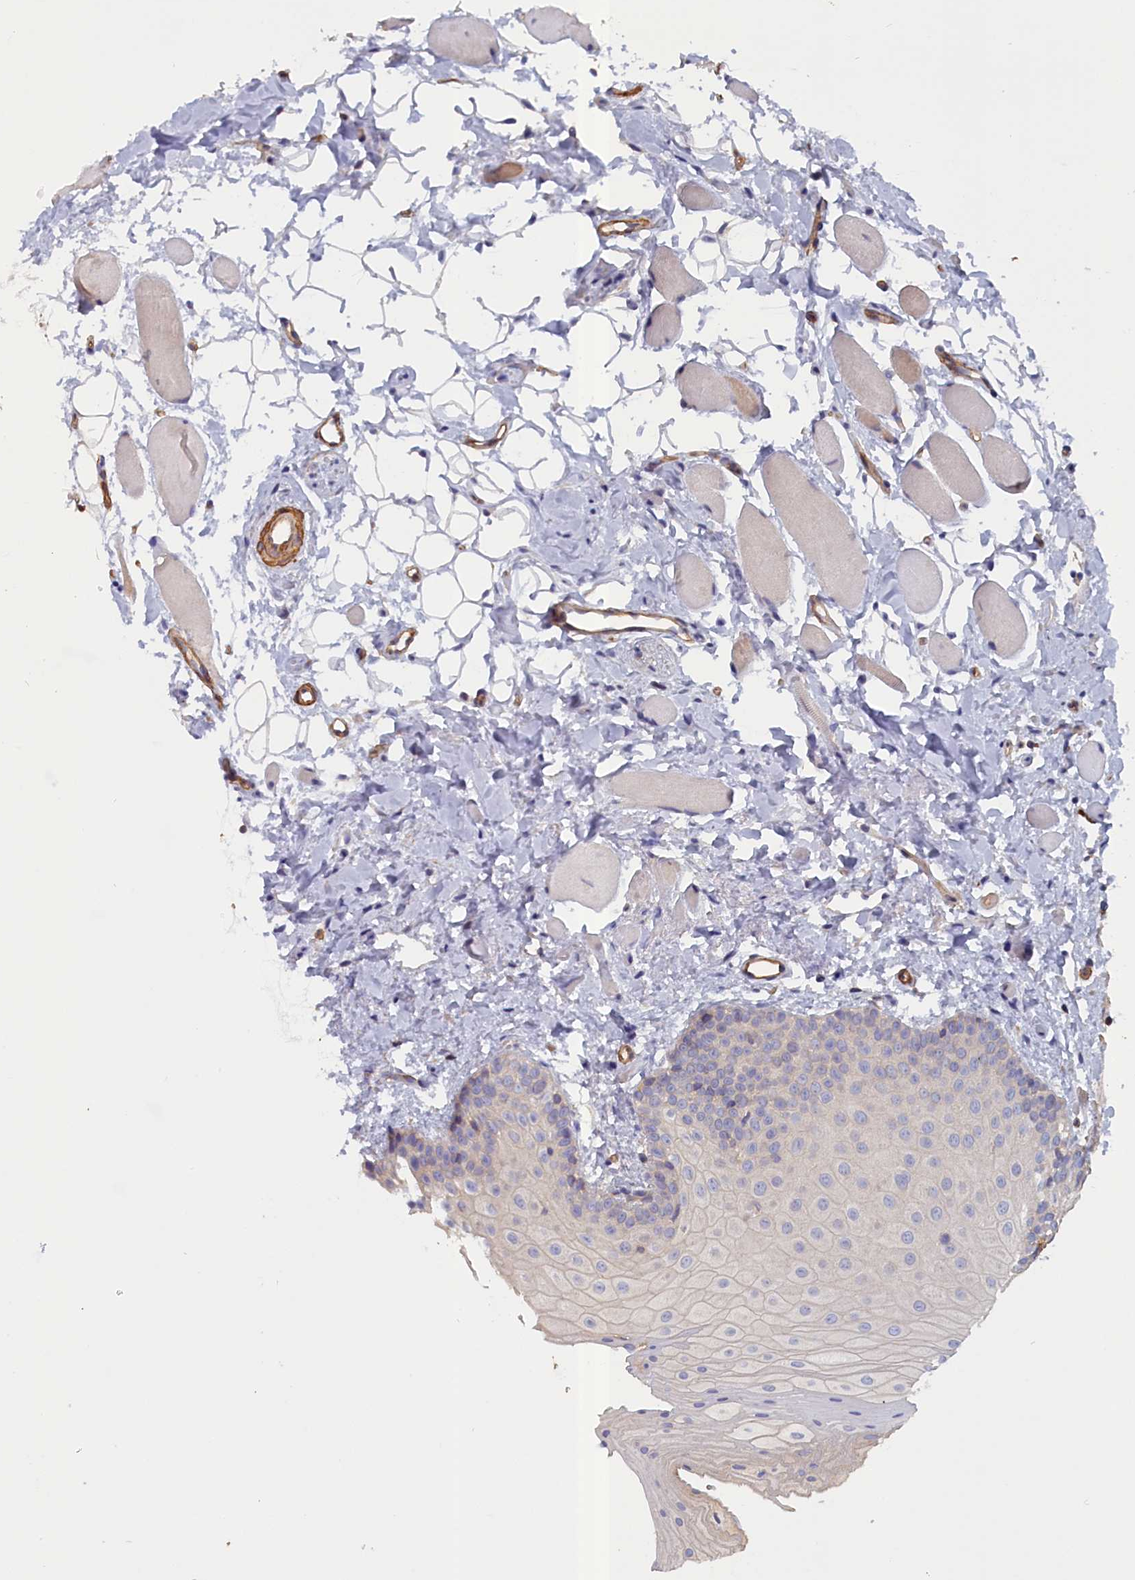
{"staining": {"intensity": "negative", "quantity": "none", "location": "none"}, "tissue": "oral mucosa", "cell_type": "Squamous epithelial cells", "image_type": "normal", "snomed": [{"axis": "morphology", "description": "Normal tissue, NOS"}, {"axis": "topography", "description": "Oral tissue"}], "caption": "The micrograph reveals no significant staining in squamous epithelial cells of oral mucosa.", "gene": "ANKRD2", "patient": {"sex": "male", "age": 28}}